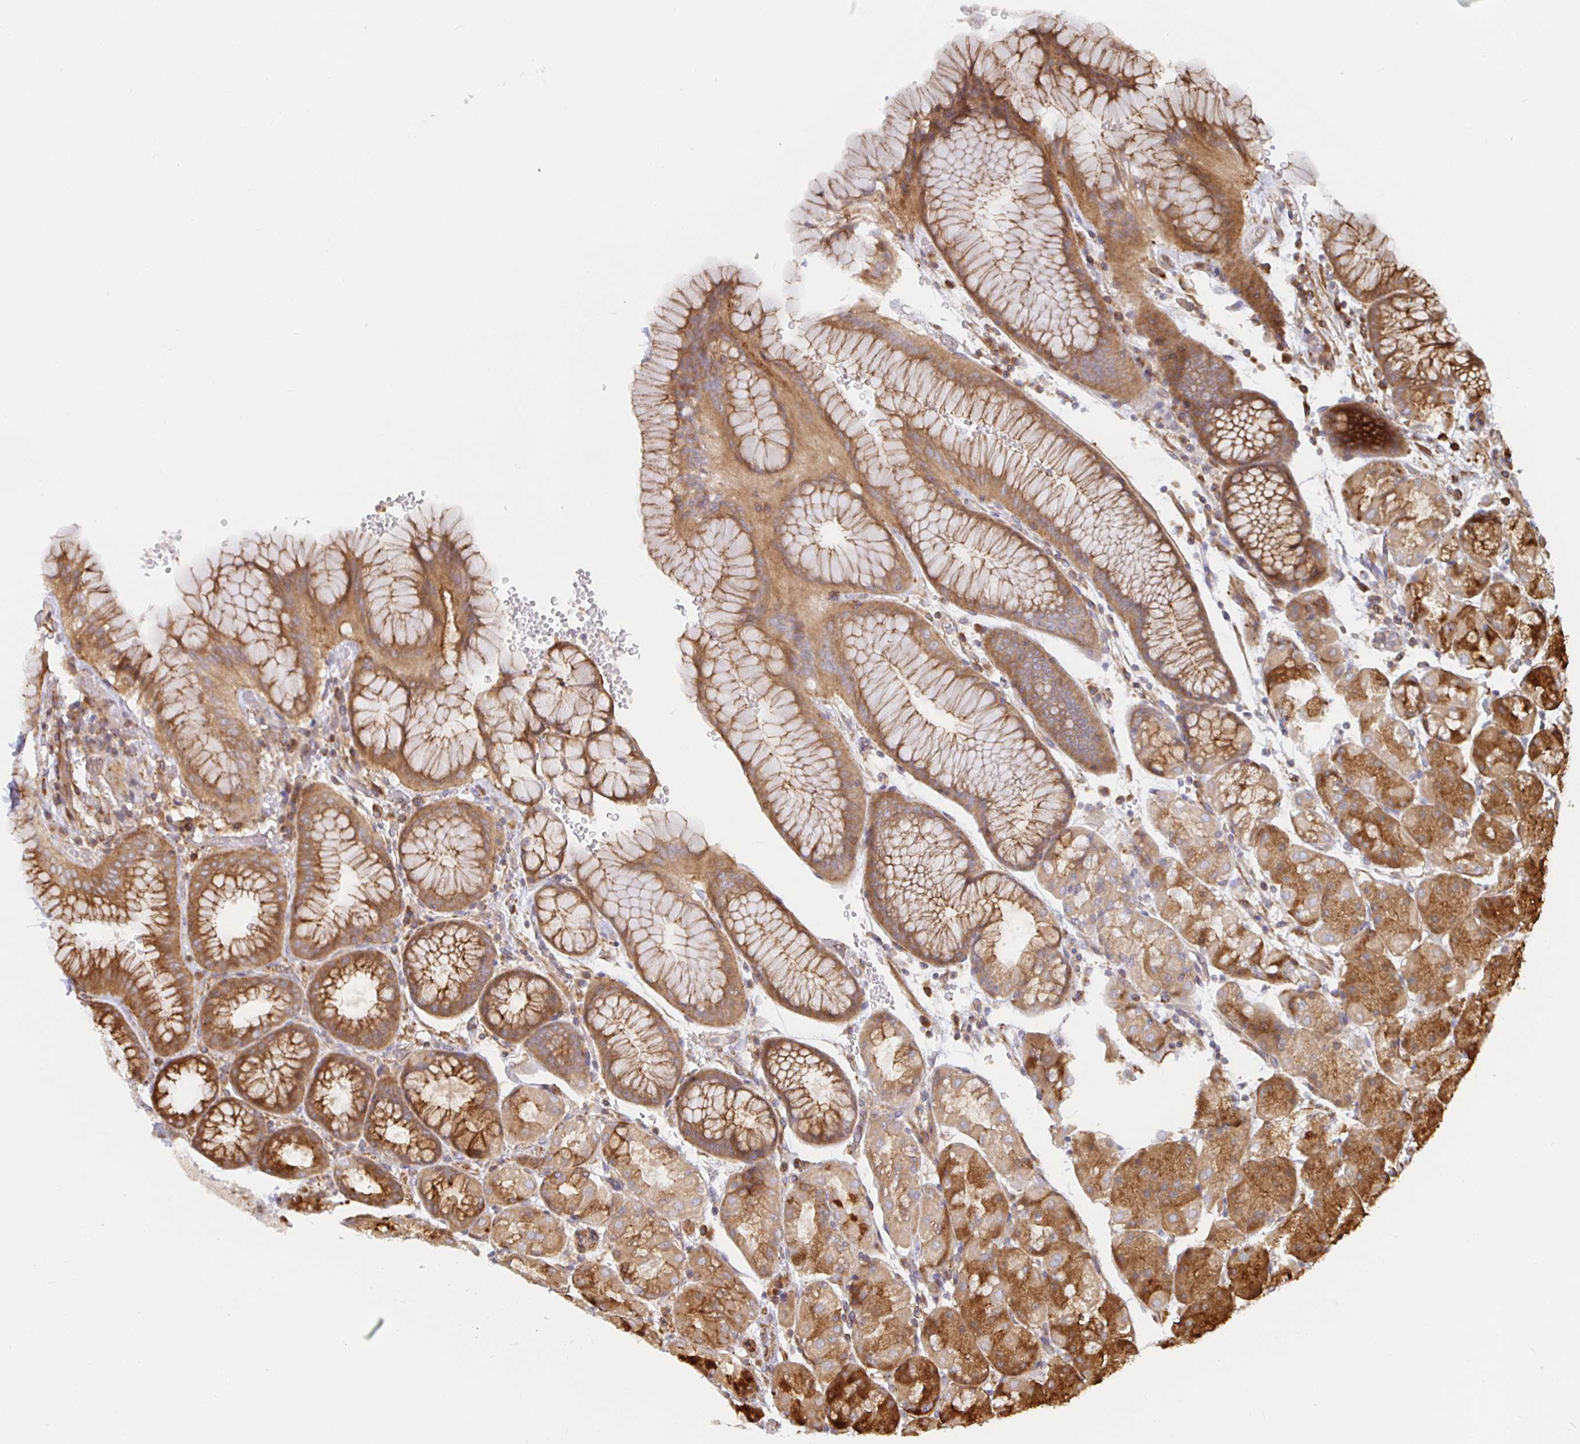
{"staining": {"intensity": "moderate", "quantity": ">75%", "location": "cytoplasmic/membranous"}, "tissue": "stomach", "cell_type": "Glandular cells", "image_type": "normal", "snomed": [{"axis": "morphology", "description": "Normal tissue, NOS"}, {"axis": "topography", "description": "Stomach, upper"}, {"axis": "topography", "description": "Stomach"}], "caption": "Immunohistochemistry image of unremarkable human stomach stained for a protein (brown), which shows medium levels of moderate cytoplasmic/membranous staining in about >75% of glandular cells.", "gene": "STRAP", "patient": {"sex": "male", "age": 76}}